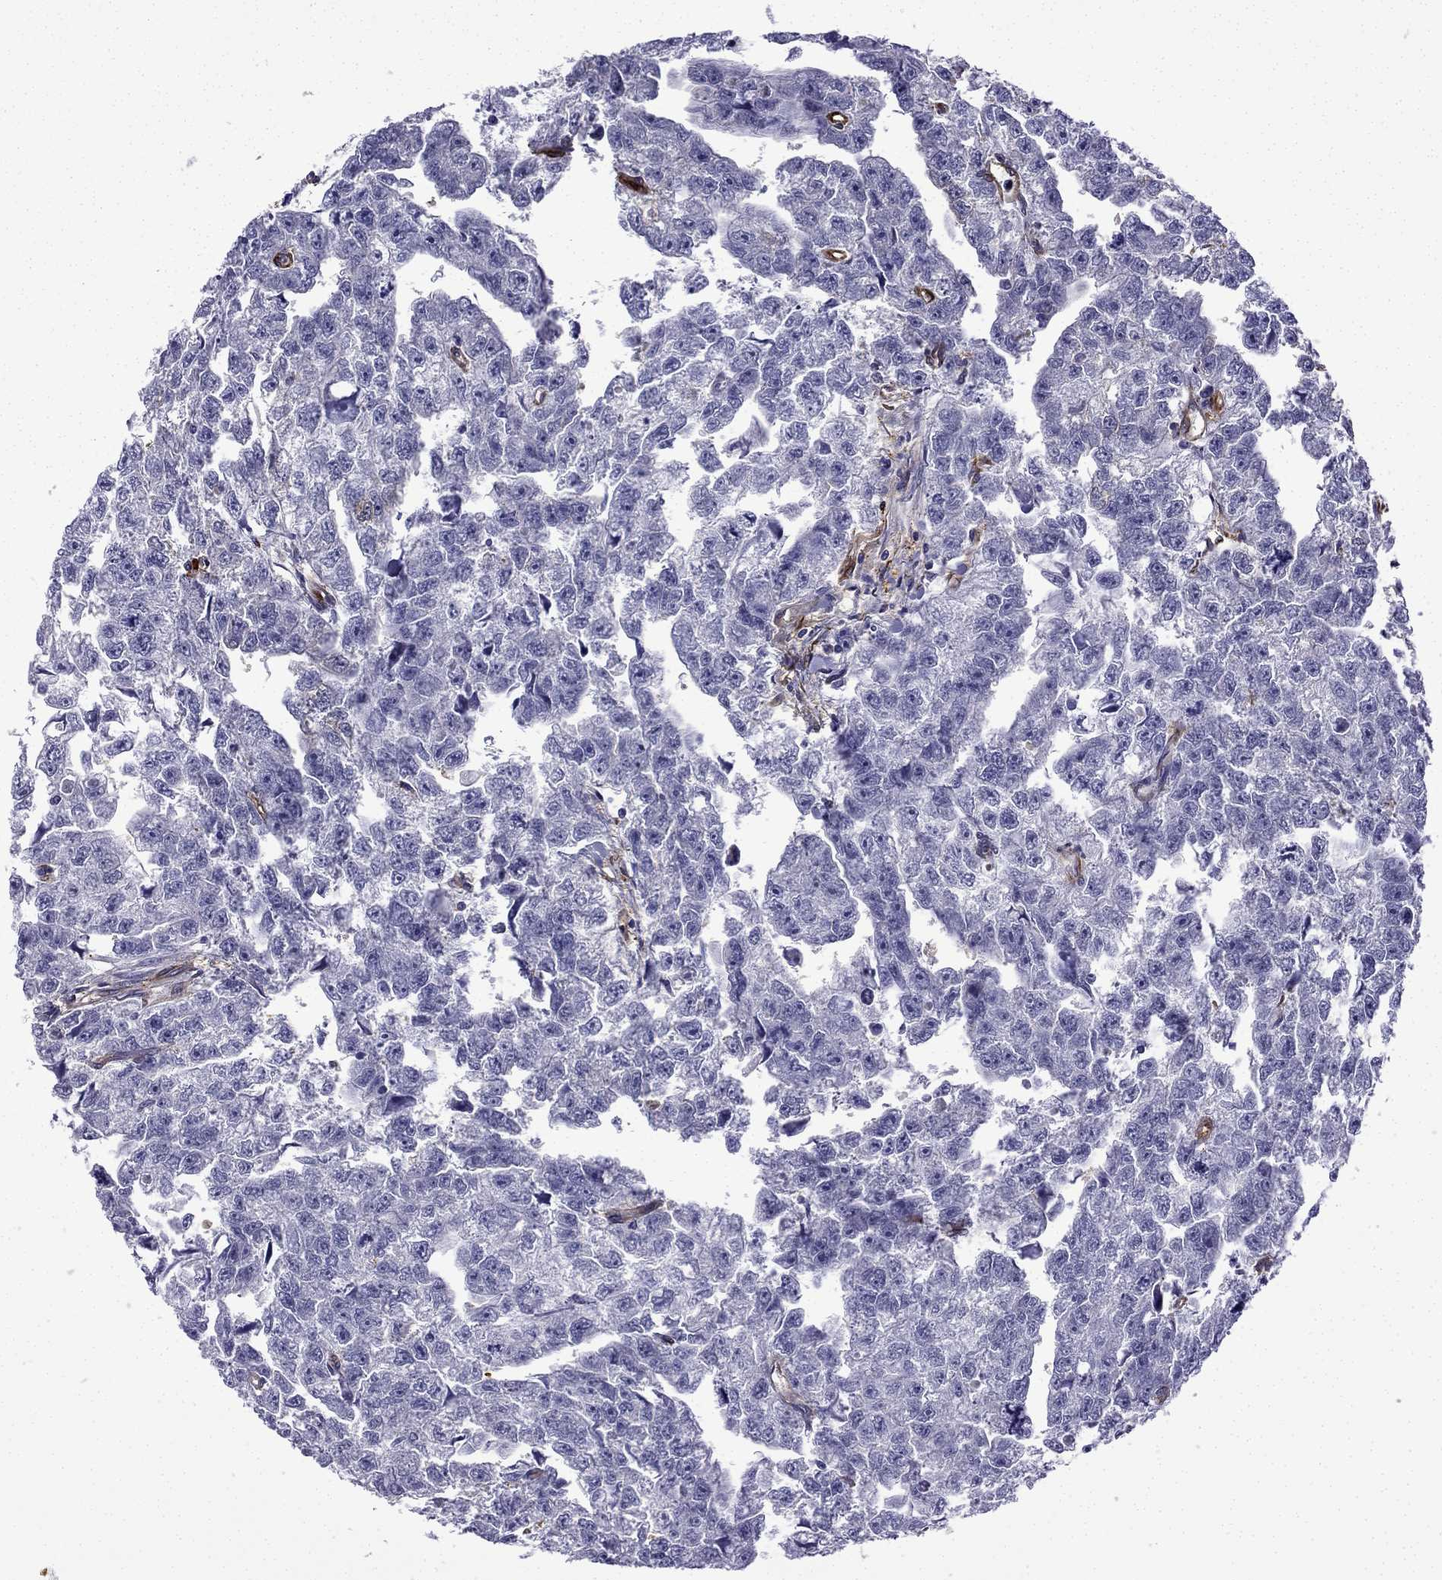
{"staining": {"intensity": "negative", "quantity": "none", "location": "none"}, "tissue": "testis cancer", "cell_type": "Tumor cells", "image_type": "cancer", "snomed": [{"axis": "morphology", "description": "Carcinoma, Embryonal, NOS"}, {"axis": "morphology", "description": "Teratoma, malignant, NOS"}, {"axis": "topography", "description": "Testis"}], "caption": "This is an immunohistochemistry photomicrograph of testis cancer (embryonal carcinoma). There is no positivity in tumor cells.", "gene": "MAP4", "patient": {"sex": "male", "age": 44}}